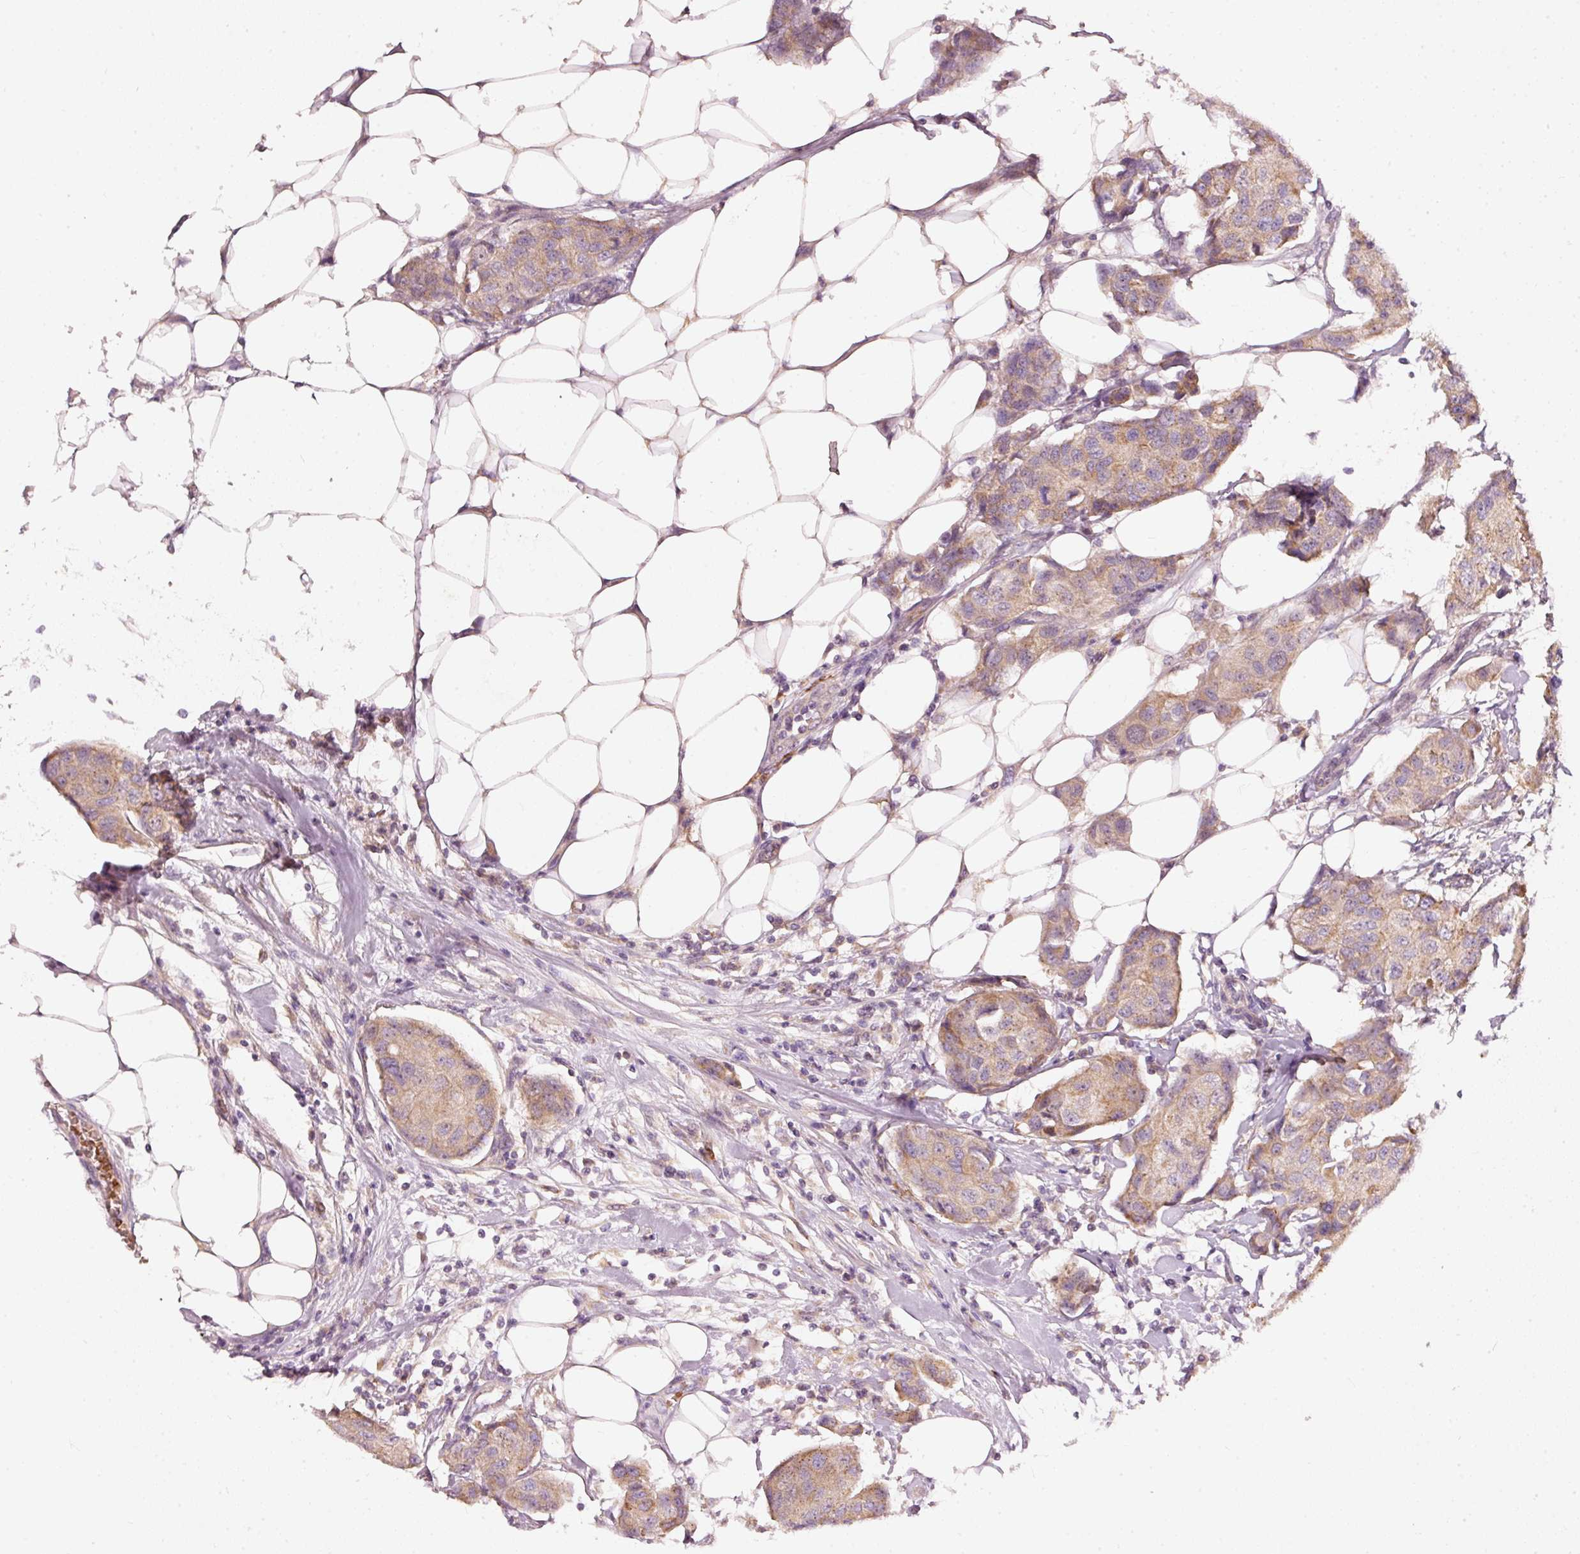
{"staining": {"intensity": "weak", "quantity": "25%-75%", "location": "cytoplasmic/membranous"}, "tissue": "breast cancer", "cell_type": "Tumor cells", "image_type": "cancer", "snomed": [{"axis": "morphology", "description": "Duct carcinoma"}, {"axis": "topography", "description": "Breast"}, {"axis": "topography", "description": "Lymph node"}], "caption": "About 25%-75% of tumor cells in breast cancer (invasive ductal carcinoma) exhibit weak cytoplasmic/membranous protein staining as visualized by brown immunohistochemical staining.", "gene": "KLHL21", "patient": {"sex": "female", "age": 80}}